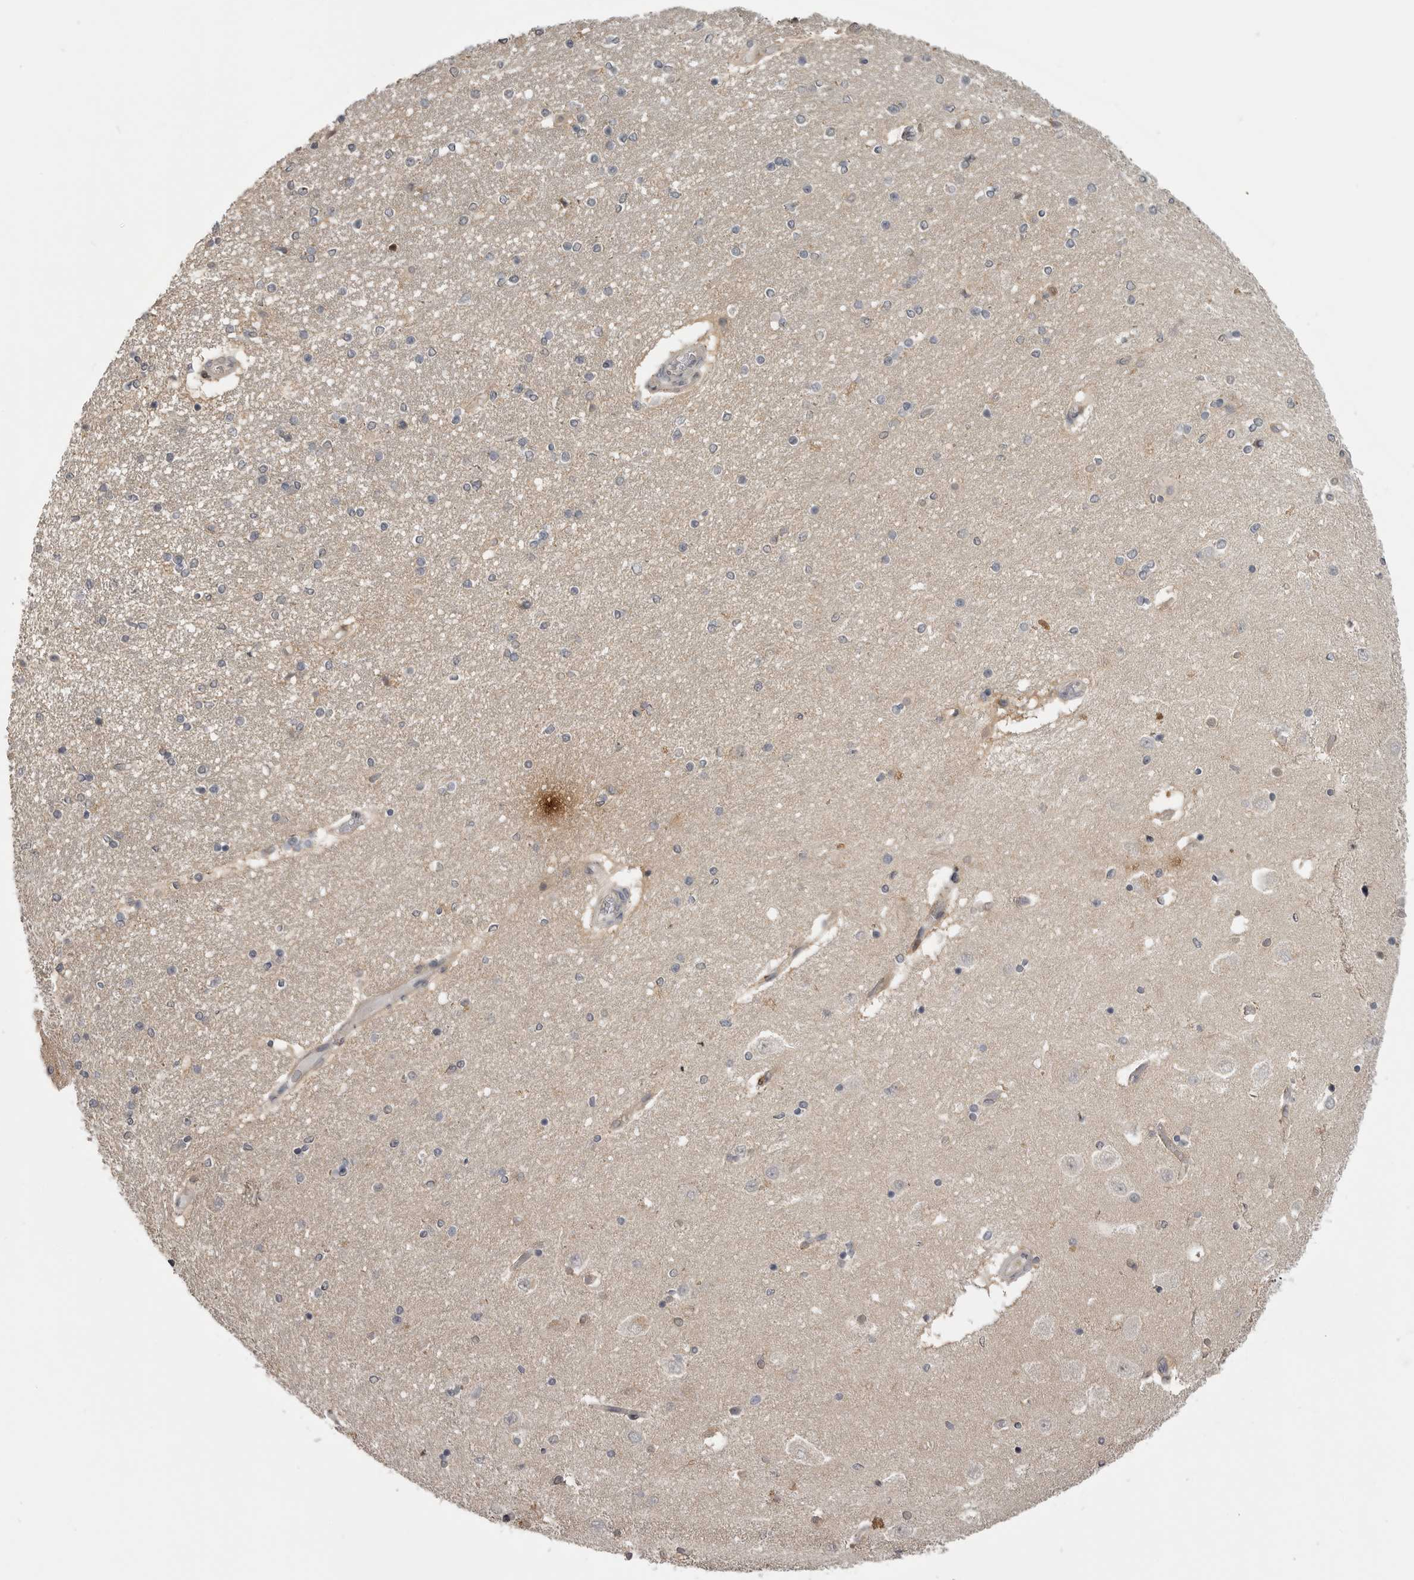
{"staining": {"intensity": "weak", "quantity": "25%-75%", "location": "cytoplasmic/membranous"}, "tissue": "hippocampus", "cell_type": "Glial cells", "image_type": "normal", "snomed": [{"axis": "morphology", "description": "Normal tissue, NOS"}, {"axis": "topography", "description": "Hippocampus"}], "caption": "Weak cytoplasmic/membranous protein expression is seen in approximately 25%-75% of glial cells in hippocampus. The staining is performed using DAB brown chromogen to label protein expression. The nuclei are counter-stained blue using hematoxylin.", "gene": "MAPK13", "patient": {"sex": "female", "age": 54}}